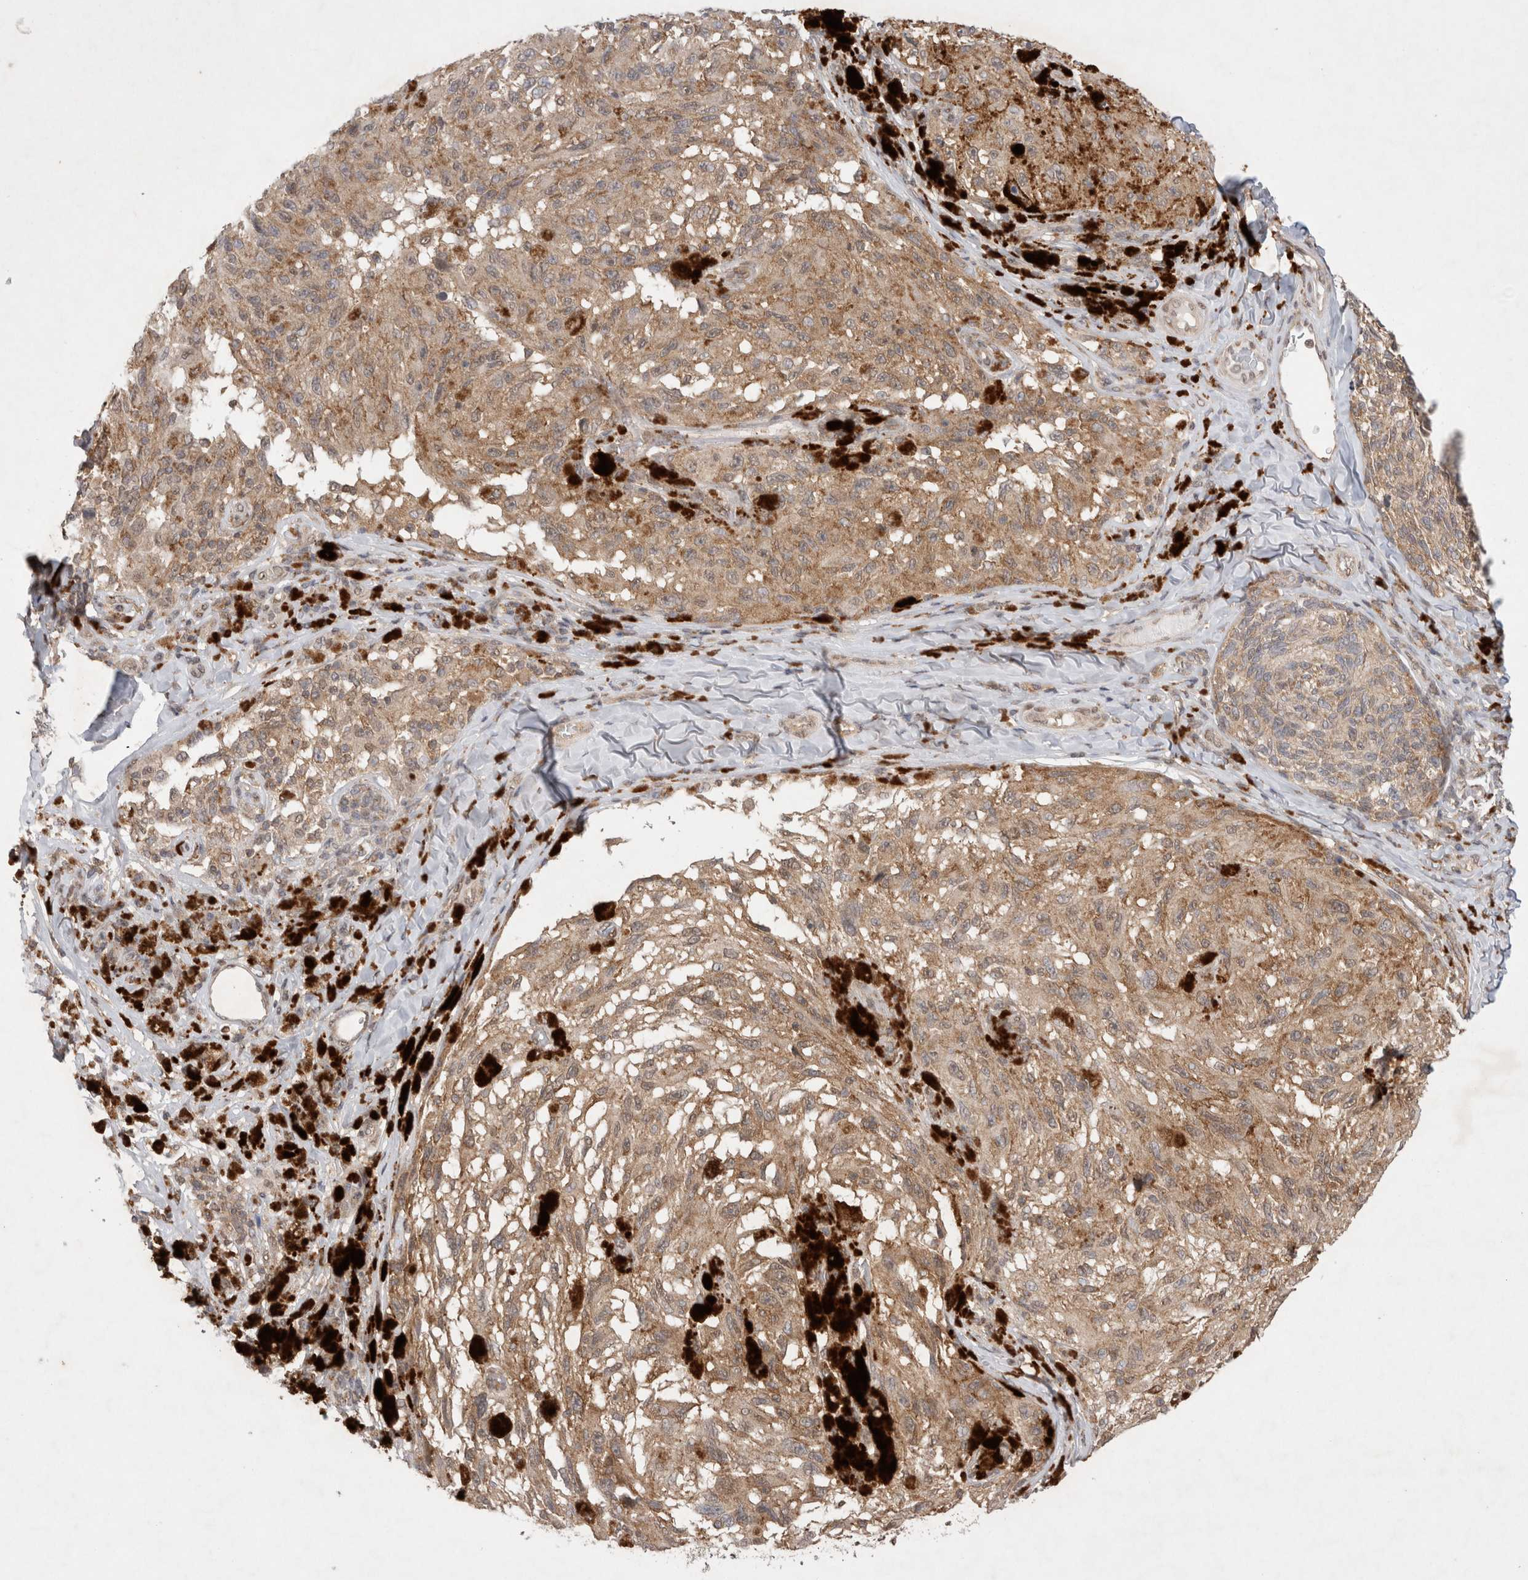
{"staining": {"intensity": "weak", "quantity": ">75%", "location": "cytoplasmic/membranous"}, "tissue": "melanoma", "cell_type": "Tumor cells", "image_type": "cancer", "snomed": [{"axis": "morphology", "description": "Malignant melanoma, NOS"}, {"axis": "topography", "description": "Skin"}], "caption": "Protein expression by IHC exhibits weak cytoplasmic/membranous positivity in approximately >75% of tumor cells in melanoma.", "gene": "WIPF2", "patient": {"sex": "female", "age": 73}}